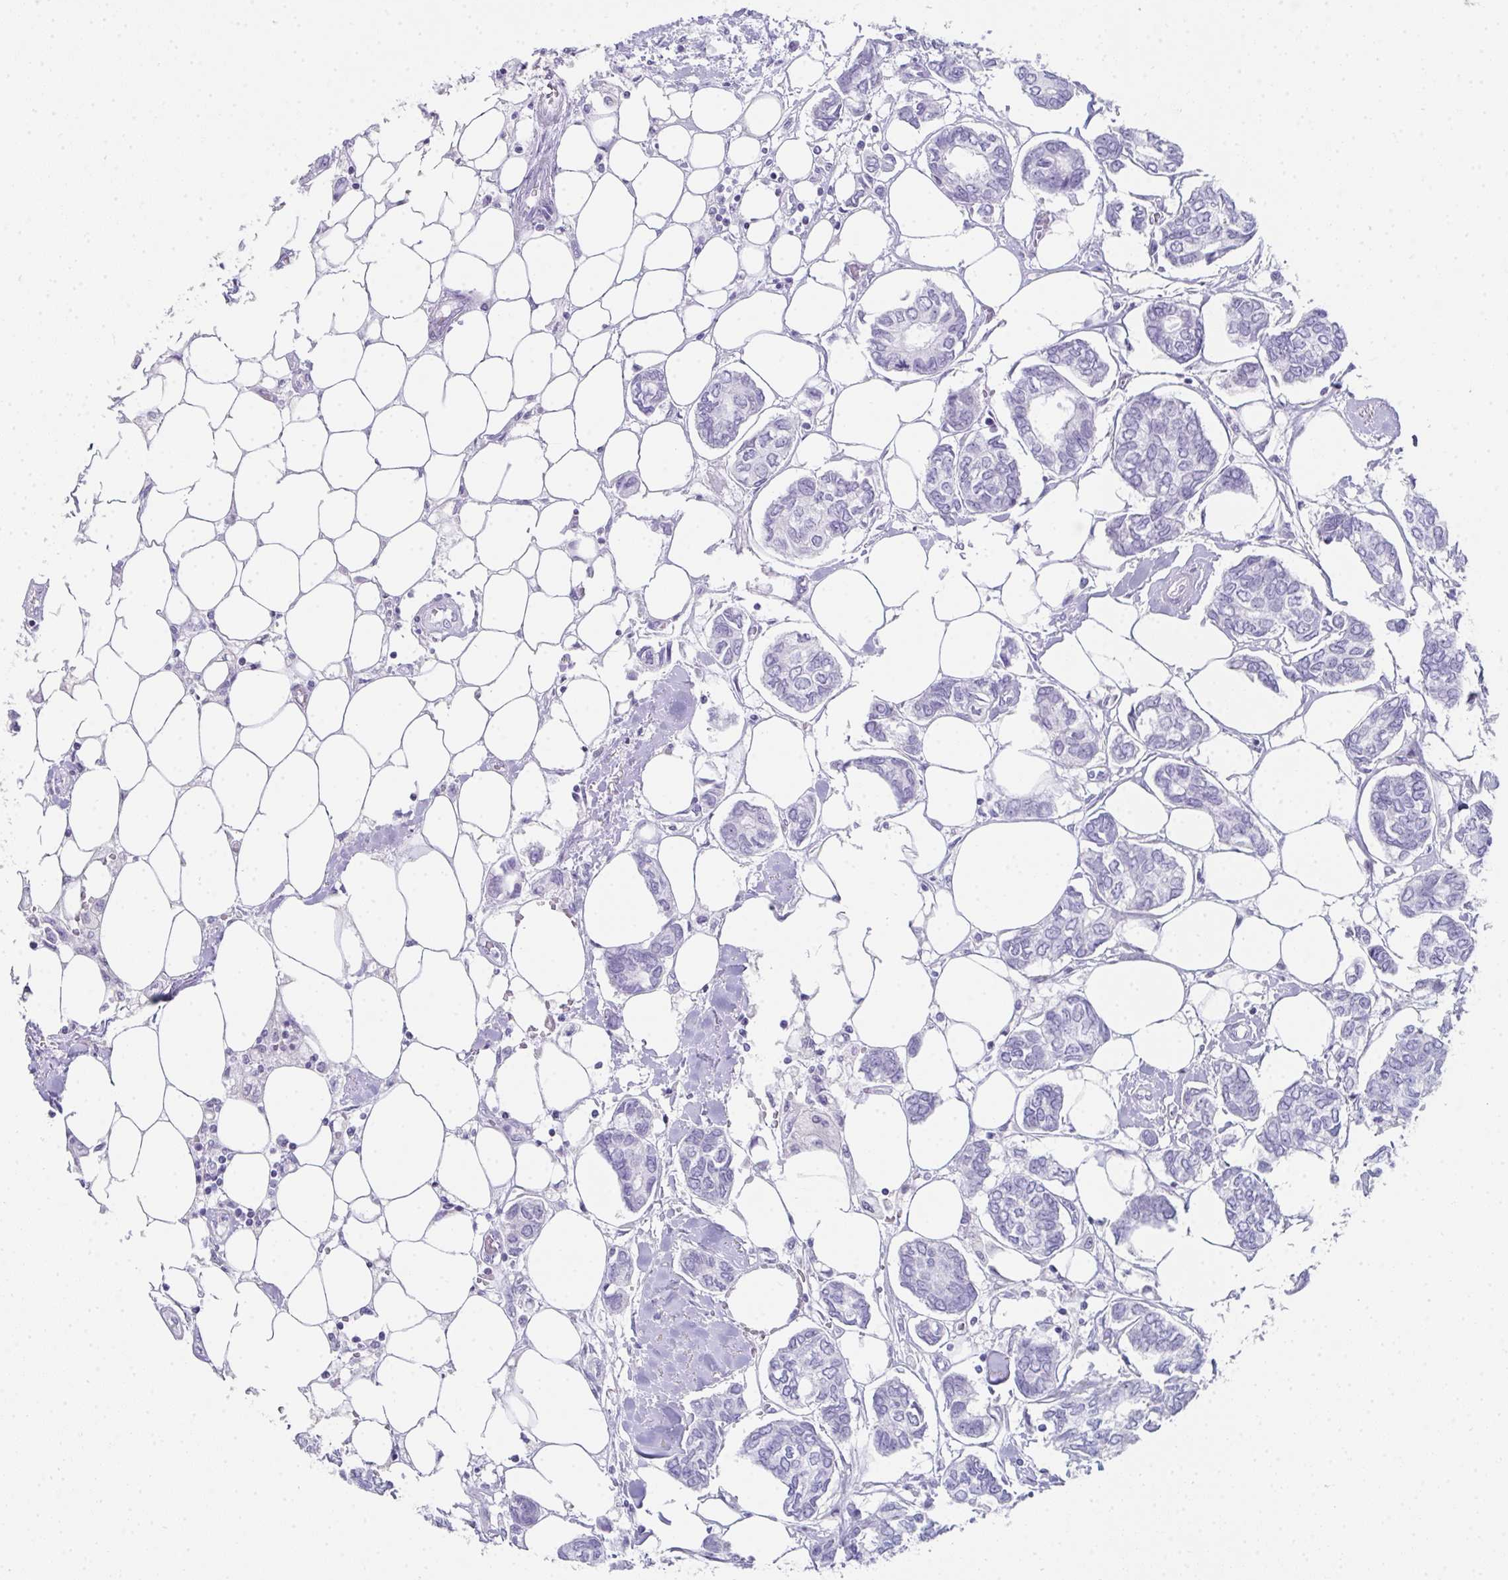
{"staining": {"intensity": "negative", "quantity": "none", "location": "none"}, "tissue": "breast cancer", "cell_type": "Tumor cells", "image_type": "cancer", "snomed": [{"axis": "morphology", "description": "Duct carcinoma"}, {"axis": "topography", "description": "Breast"}], "caption": "Tumor cells show no significant positivity in breast cancer (infiltrating ductal carcinoma).", "gene": "RLF", "patient": {"sex": "female", "age": 73}}